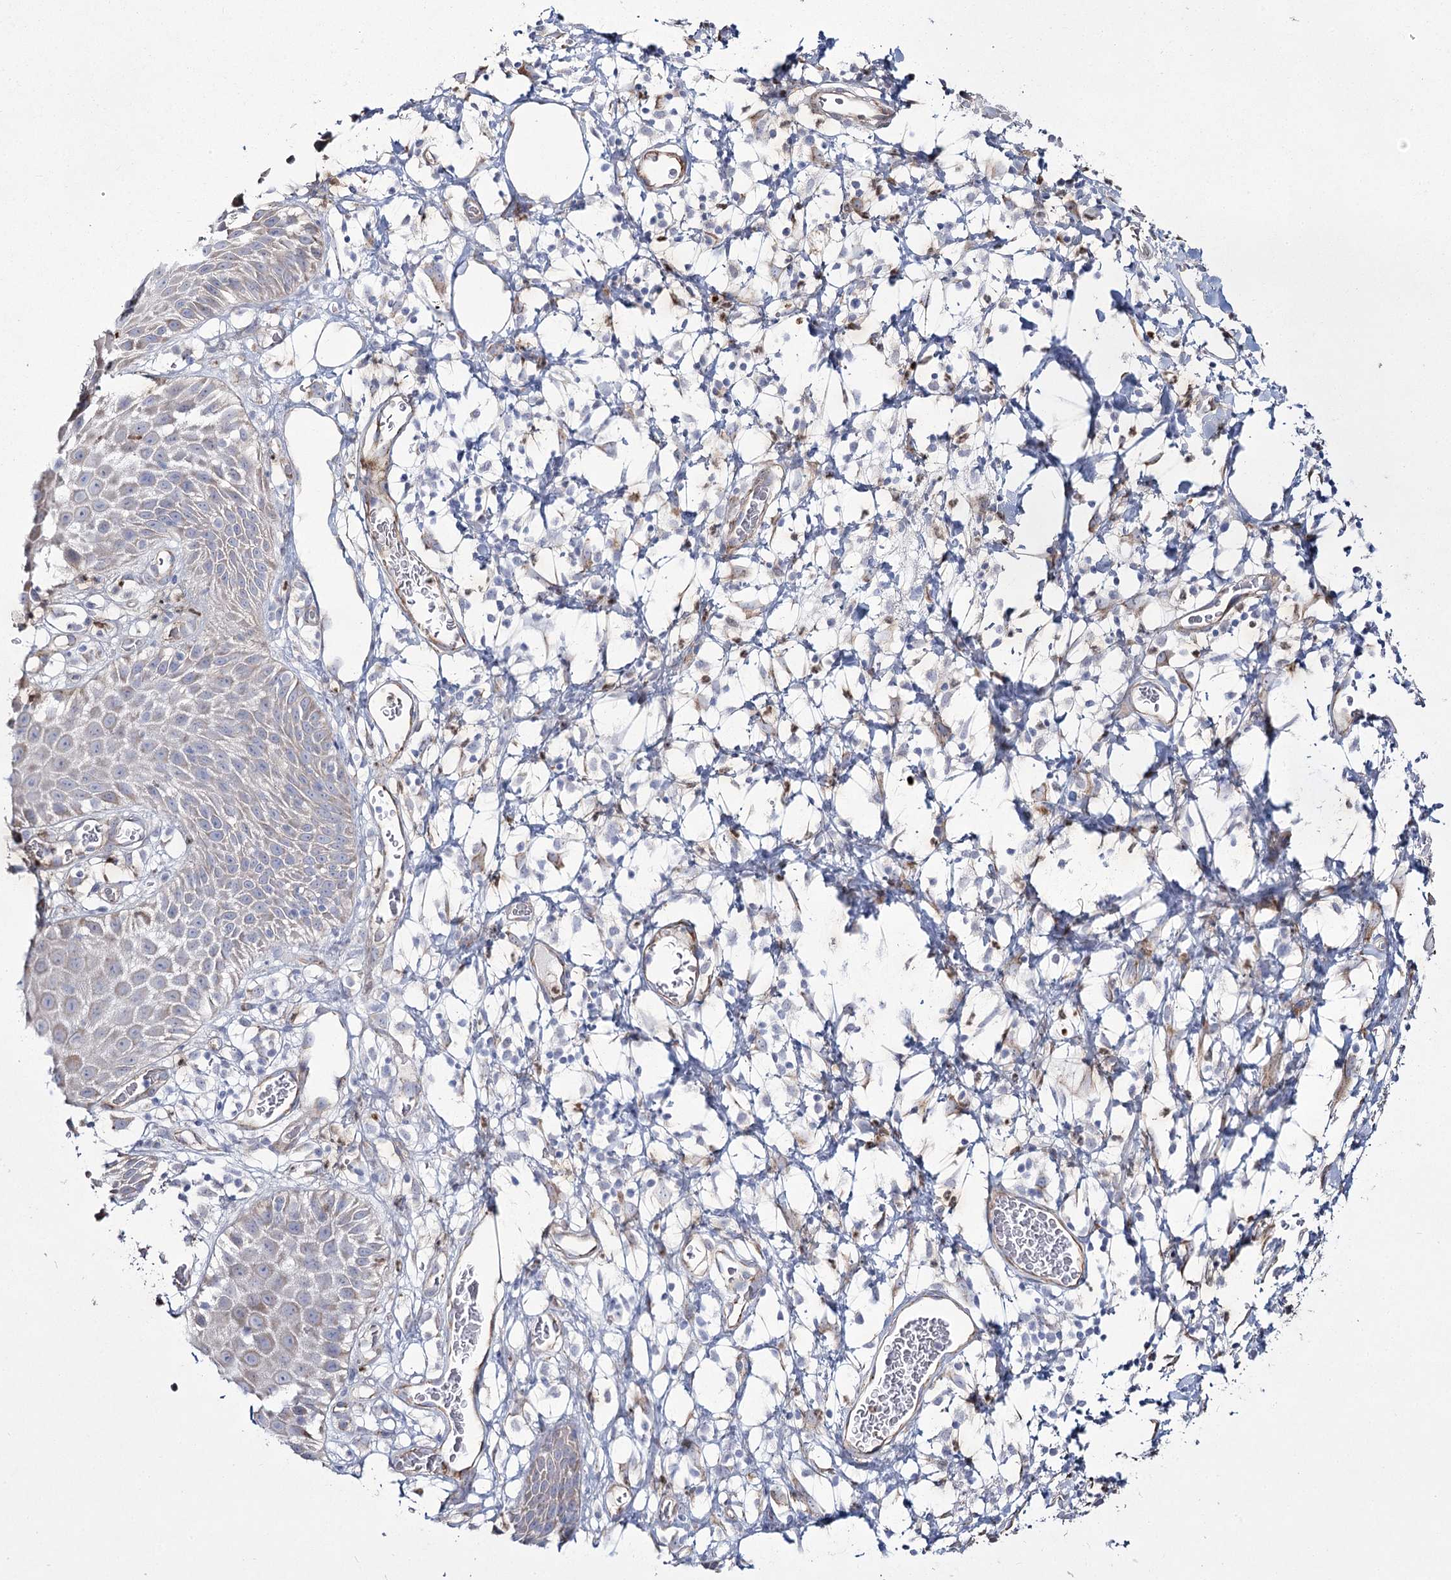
{"staining": {"intensity": "moderate", "quantity": "<25%", "location": "cytoplasmic/membranous"}, "tissue": "skin", "cell_type": "Epidermal cells", "image_type": "normal", "snomed": [{"axis": "morphology", "description": "Normal tissue, NOS"}, {"axis": "topography", "description": "Vulva"}], "caption": "IHC micrograph of normal skin stained for a protein (brown), which shows low levels of moderate cytoplasmic/membranous positivity in approximately <25% of epidermal cells.", "gene": "ME3", "patient": {"sex": "female", "age": 68}}